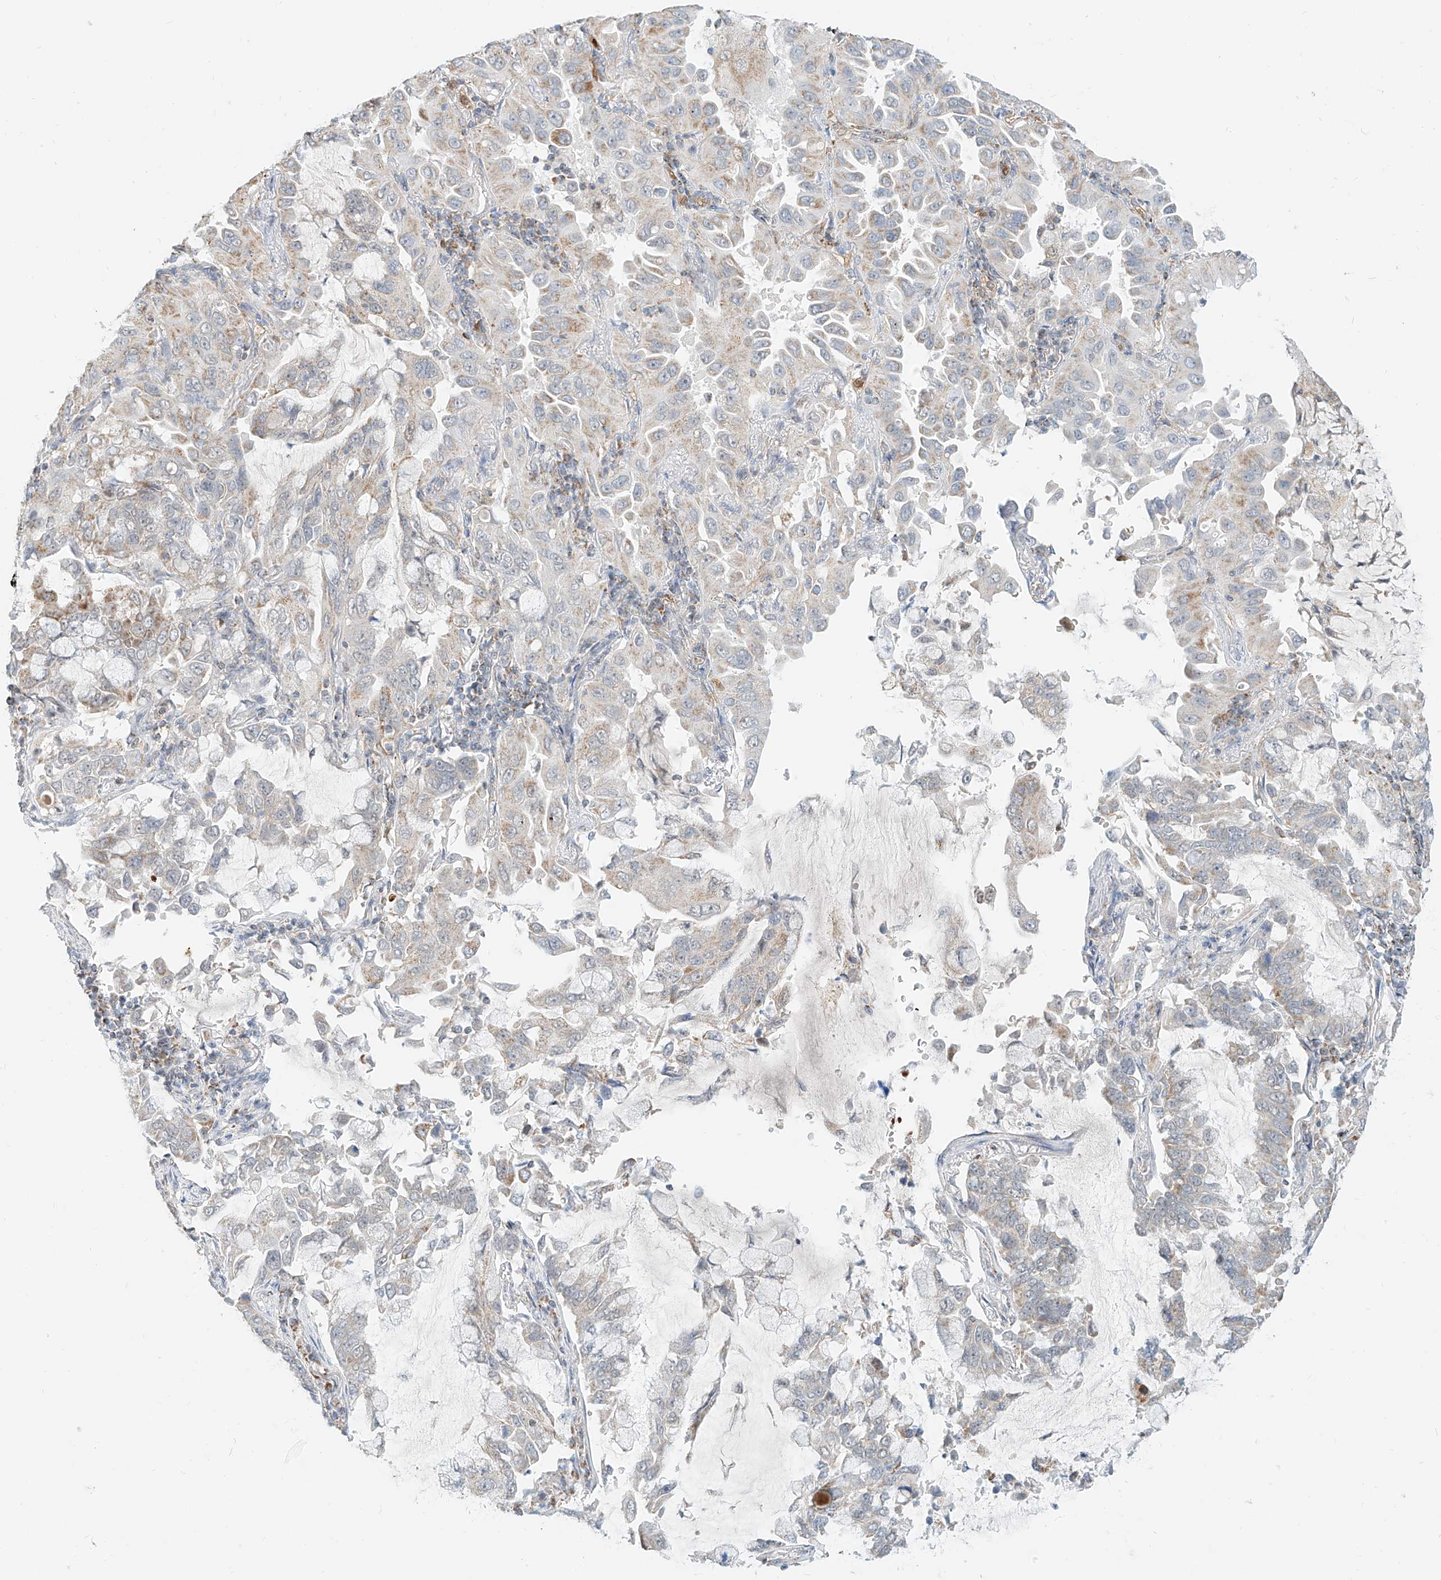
{"staining": {"intensity": "weak", "quantity": "<25%", "location": "cytoplasmic/membranous"}, "tissue": "lung cancer", "cell_type": "Tumor cells", "image_type": "cancer", "snomed": [{"axis": "morphology", "description": "Adenocarcinoma, NOS"}, {"axis": "topography", "description": "Lung"}], "caption": "High magnification brightfield microscopy of adenocarcinoma (lung) stained with DAB (brown) and counterstained with hematoxylin (blue): tumor cells show no significant positivity. (DAB immunohistochemistry (IHC) with hematoxylin counter stain).", "gene": "MTUS2", "patient": {"sex": "male", "age": 64}}